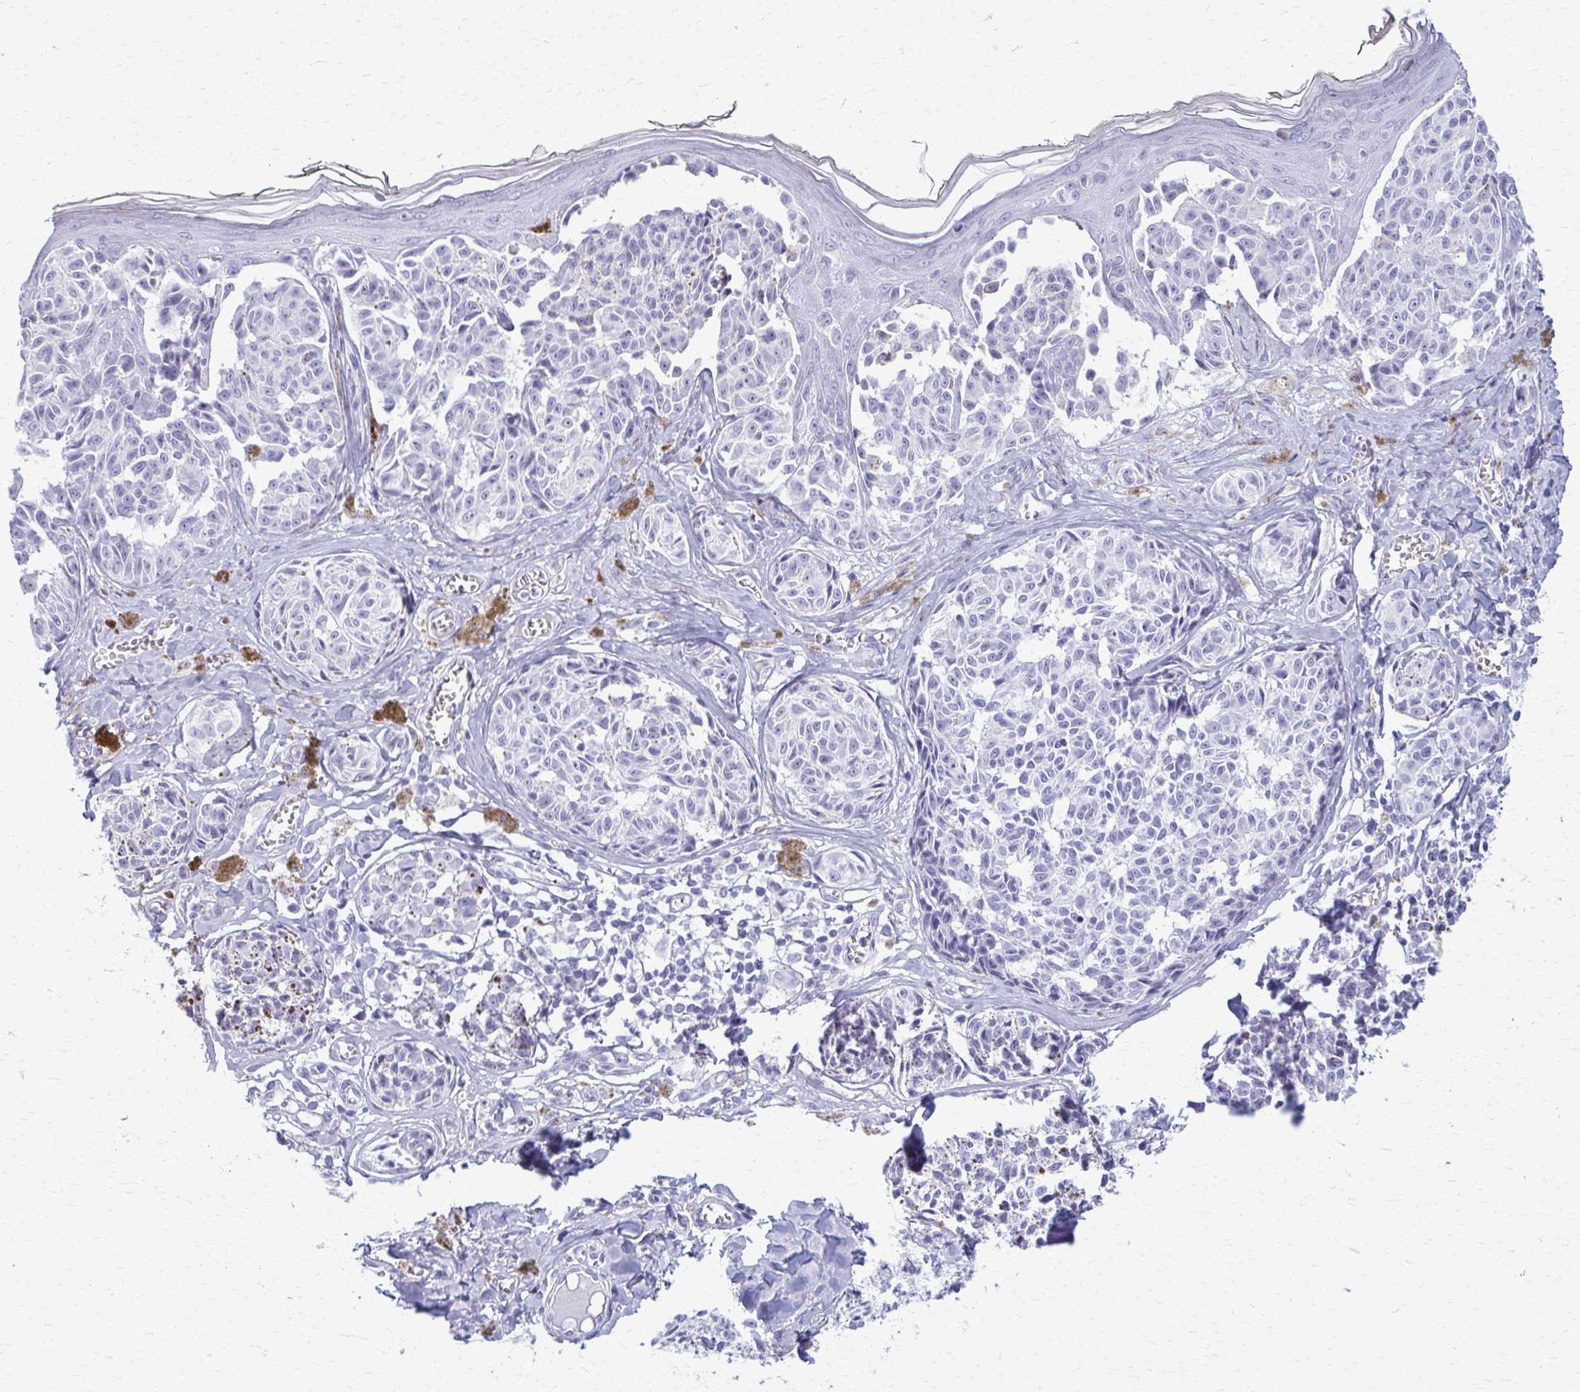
{"staining": {"intensity": "negative", "quantity": "none", "location": "none"}, "tissue": "melanoma", "cell_type": "Tumor cells", "image_type": "cancer", "snomed": [{"axis": "morphology", "description": "Malignant melanoma, NOS"}, {"axis": "topography", "description": "Skin"}], "caption": "Malignant melanoma stained for a protein using IHC displays no staining tumor cells.", "gene": "ACSM2B", "patient": {"sex": "female", "age": 43}}